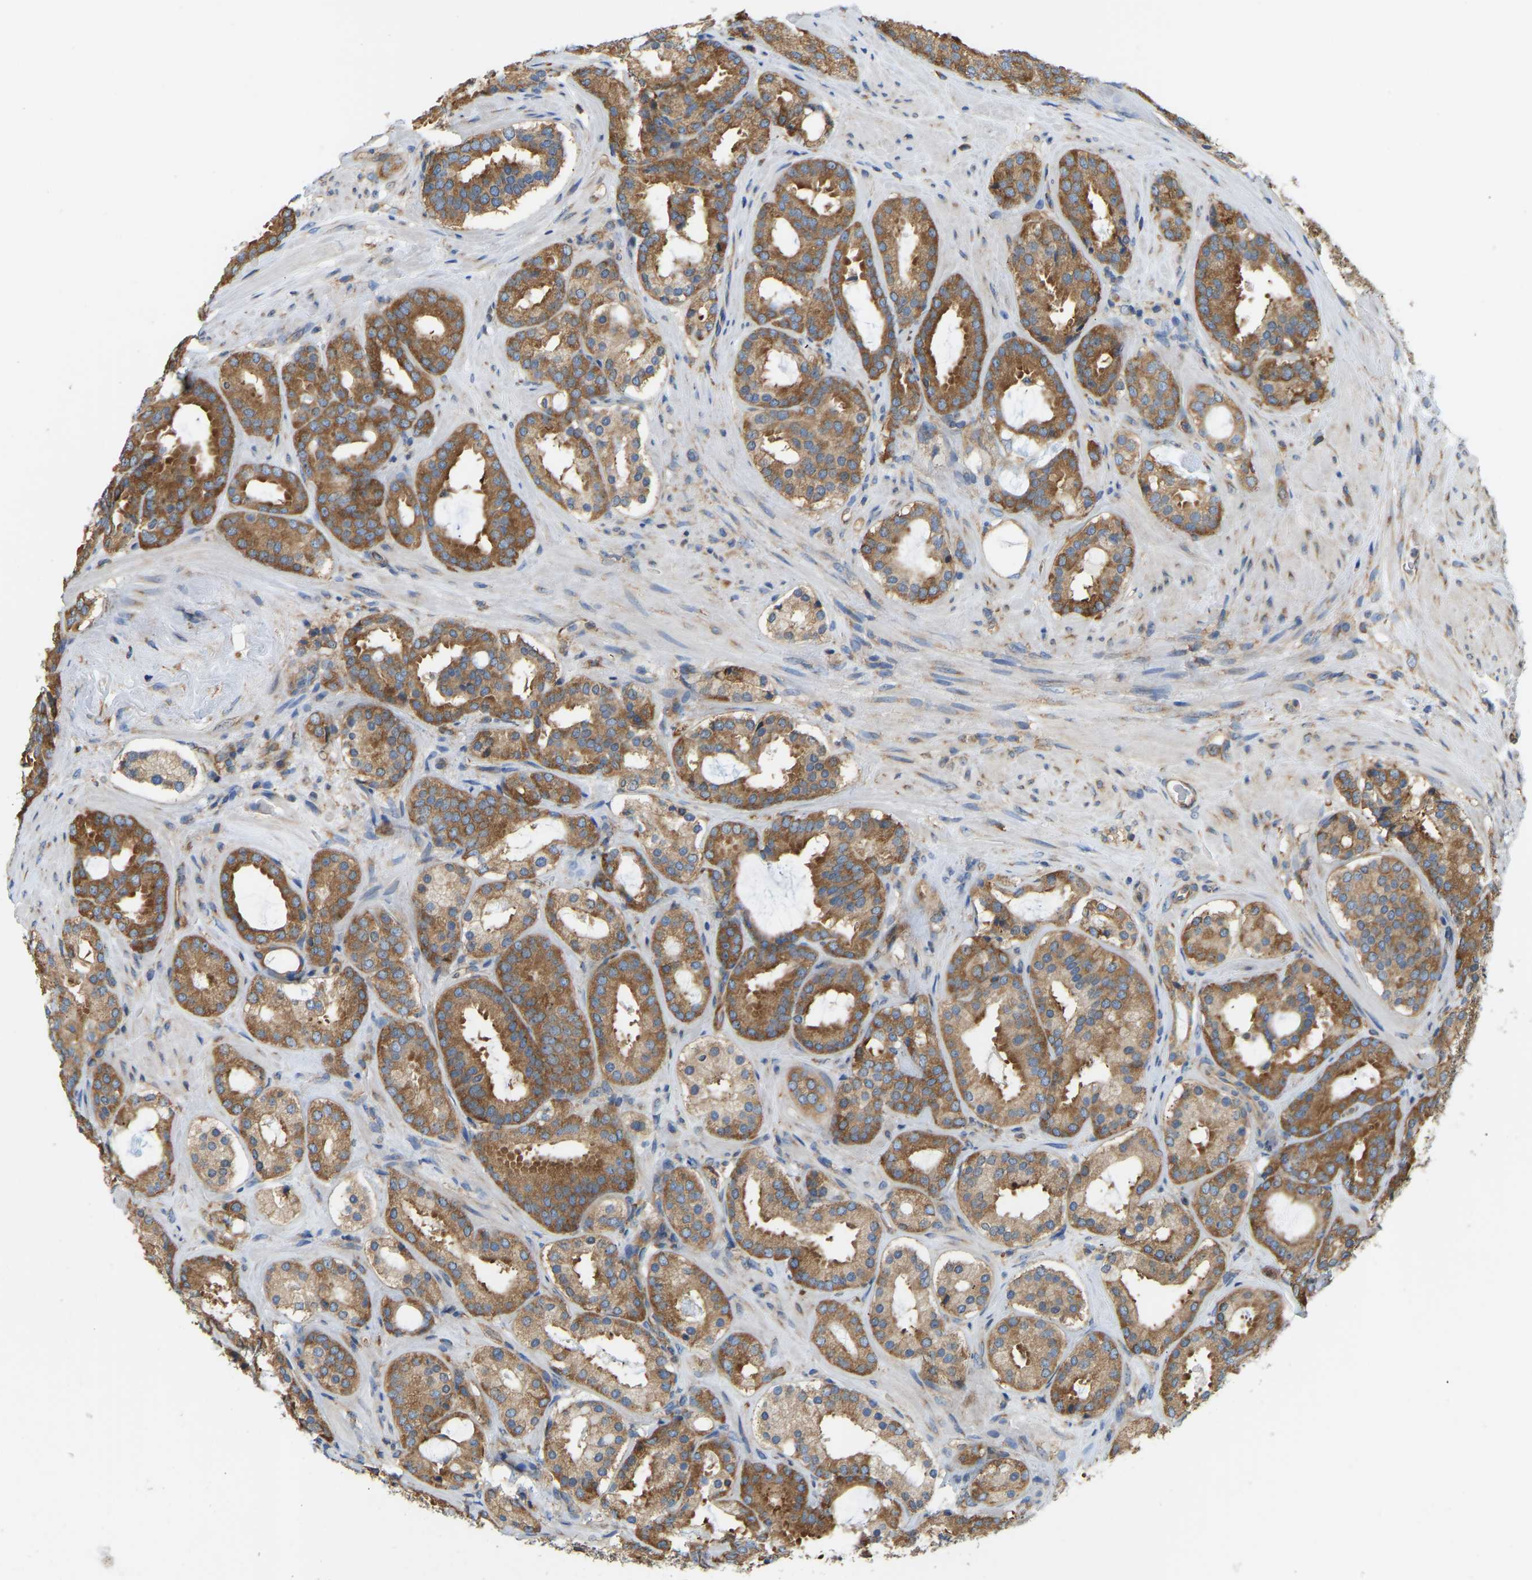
{"staining": {"intensity": "moderate", "quantity": ">75%", "location": "cytoplasmic/membranous"}, "tissue": "prostate cancer", "cell_type": "Tumor cells", "image_type": "cancer", "snomed": [{"axis": "morphology", "description": "Adenocarcinoma, Low grade"}, {"axis": "topography", "description": "Prostate"}], "caption": "The micrograph reveals staining of low-grade adenocarcinoma (prostate), revealing moderate cytoplasmic/membranous protein expression (brown color) within tumor cells.", "gene": "RPS6KB2", "patient": {"sex": "male", "age": 69}}